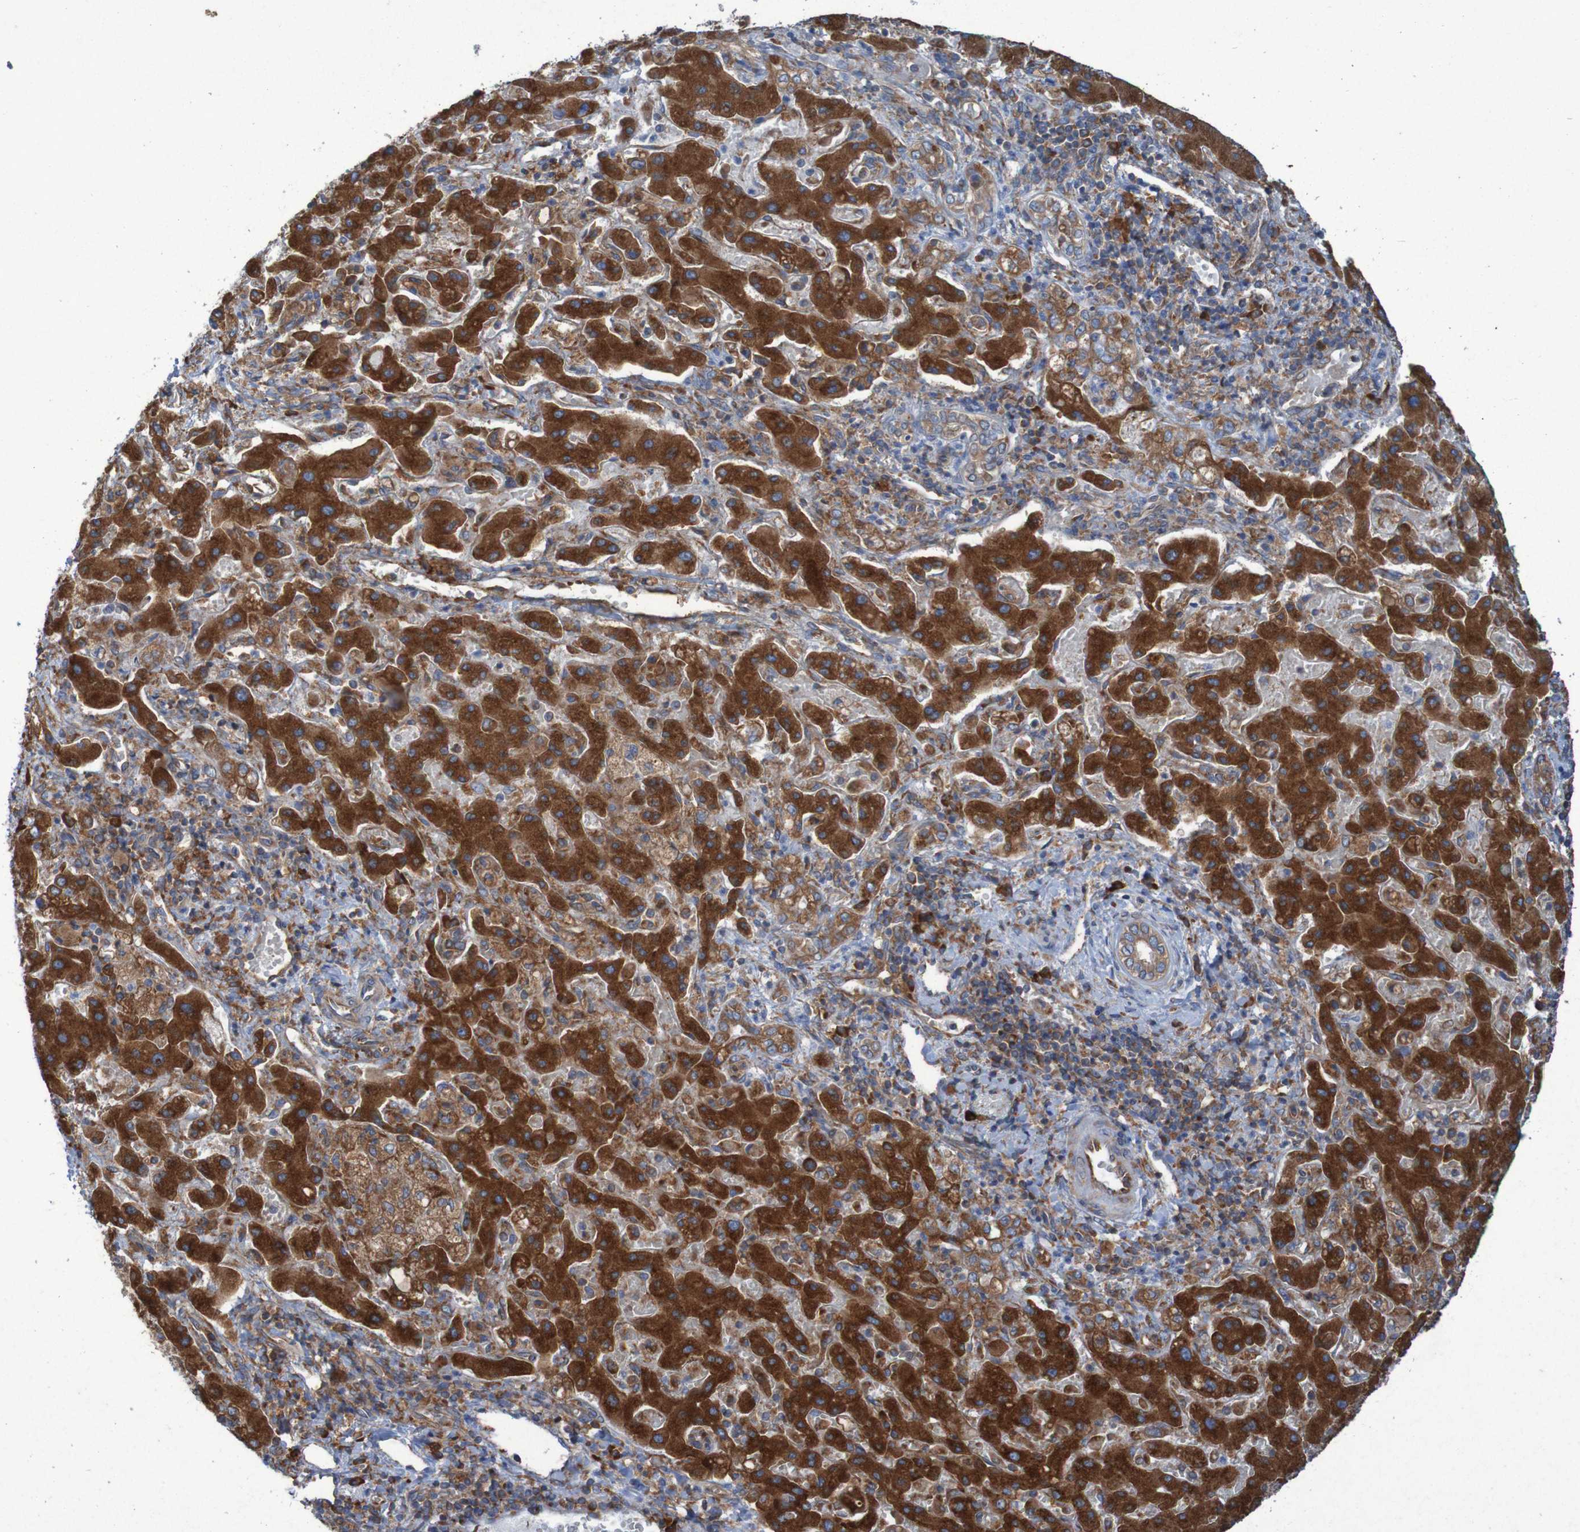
{"staining": {"intensity": "strong", "quantity": ">75%", "location": "cytoplasmic/membranous"}, "tissue": "liver cancer", "cell_type": "Tumor cells", "image_type": "cancer", "snomed": [{"axis": "morphology", "description": "Cholangiocarcinoma"}, {"axis": "topography", "description": "Liver"}], "caption": "Human liver cholangiocarcinoma stained for a protein (brown) shows strong cytoplasmic/membranous positive positivity in about >75% of tumor cells.", "gene": "RPL10", "patient": {"sex": "male", "age": 50}}